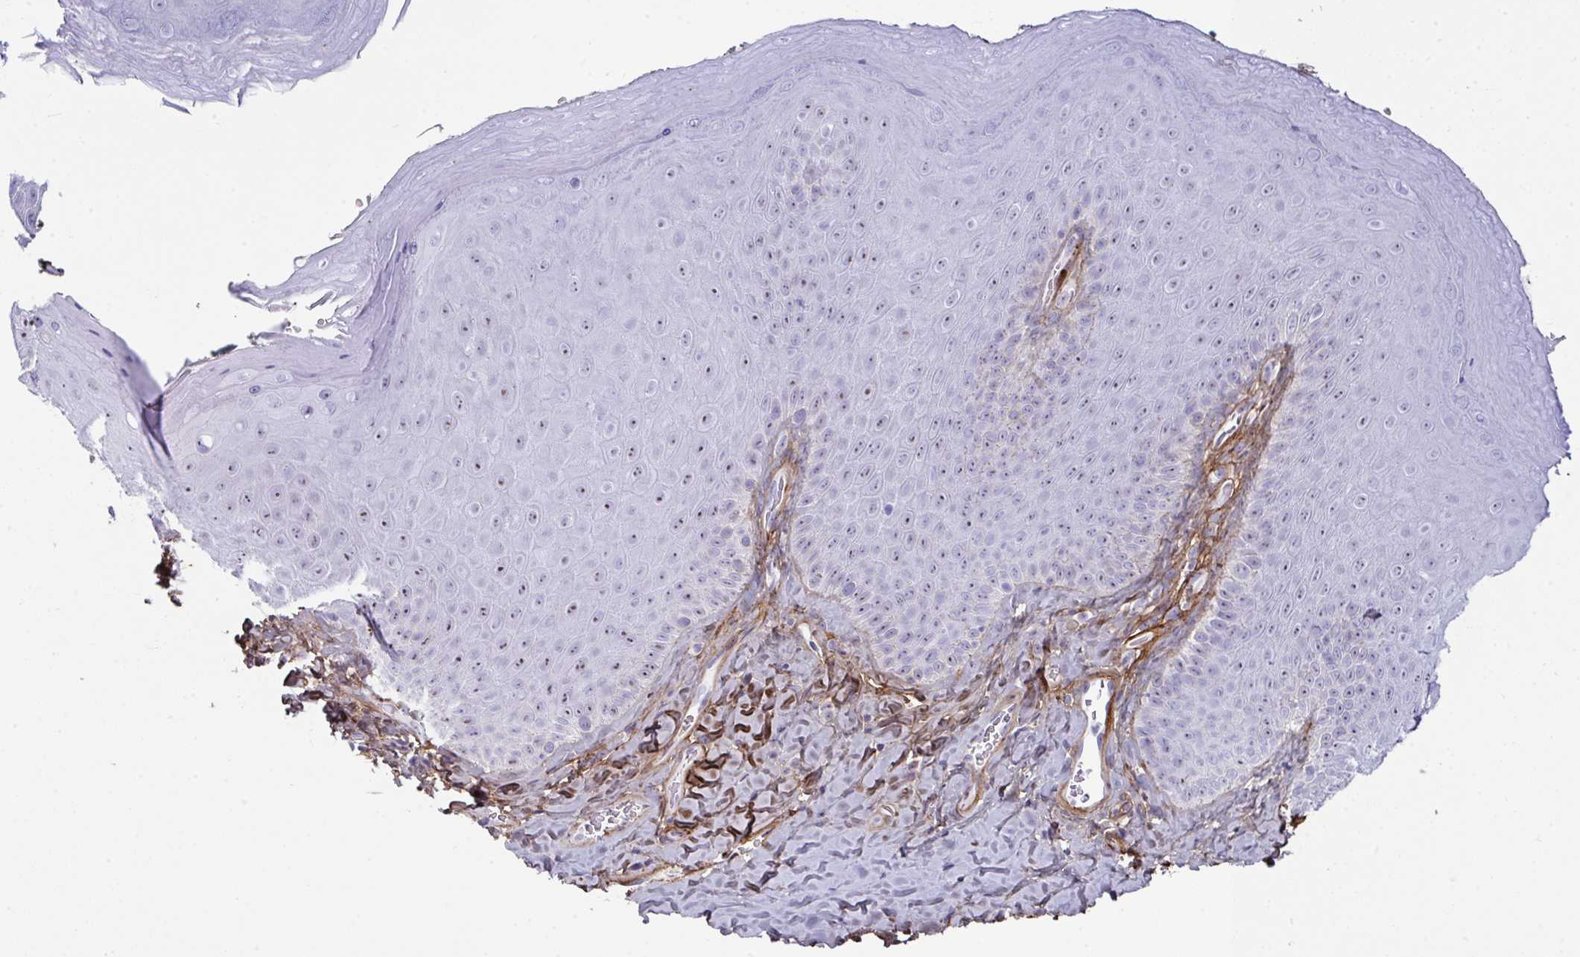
{"staining": {"intensity": "moderate", "quantity": "<25%", "location": "nuclear"}, "tissue": "skin", "cell_type": "Epidermal cells", "image_type": "normal", "snomed": [{"axis": "morphology", "description": "Normal tissue, NOS"}, {"axis": "topography", "description": "Anal"}, {"axis": "topography", "description": "Peripheral nerve tissue"}], "caption": "This is an image of IHC staining of normal skin, which shows moderate expression in the nuclear of epidermal cells.", "gene": "LHFPL6", "patient": {"sex": "male", "age": 53}}